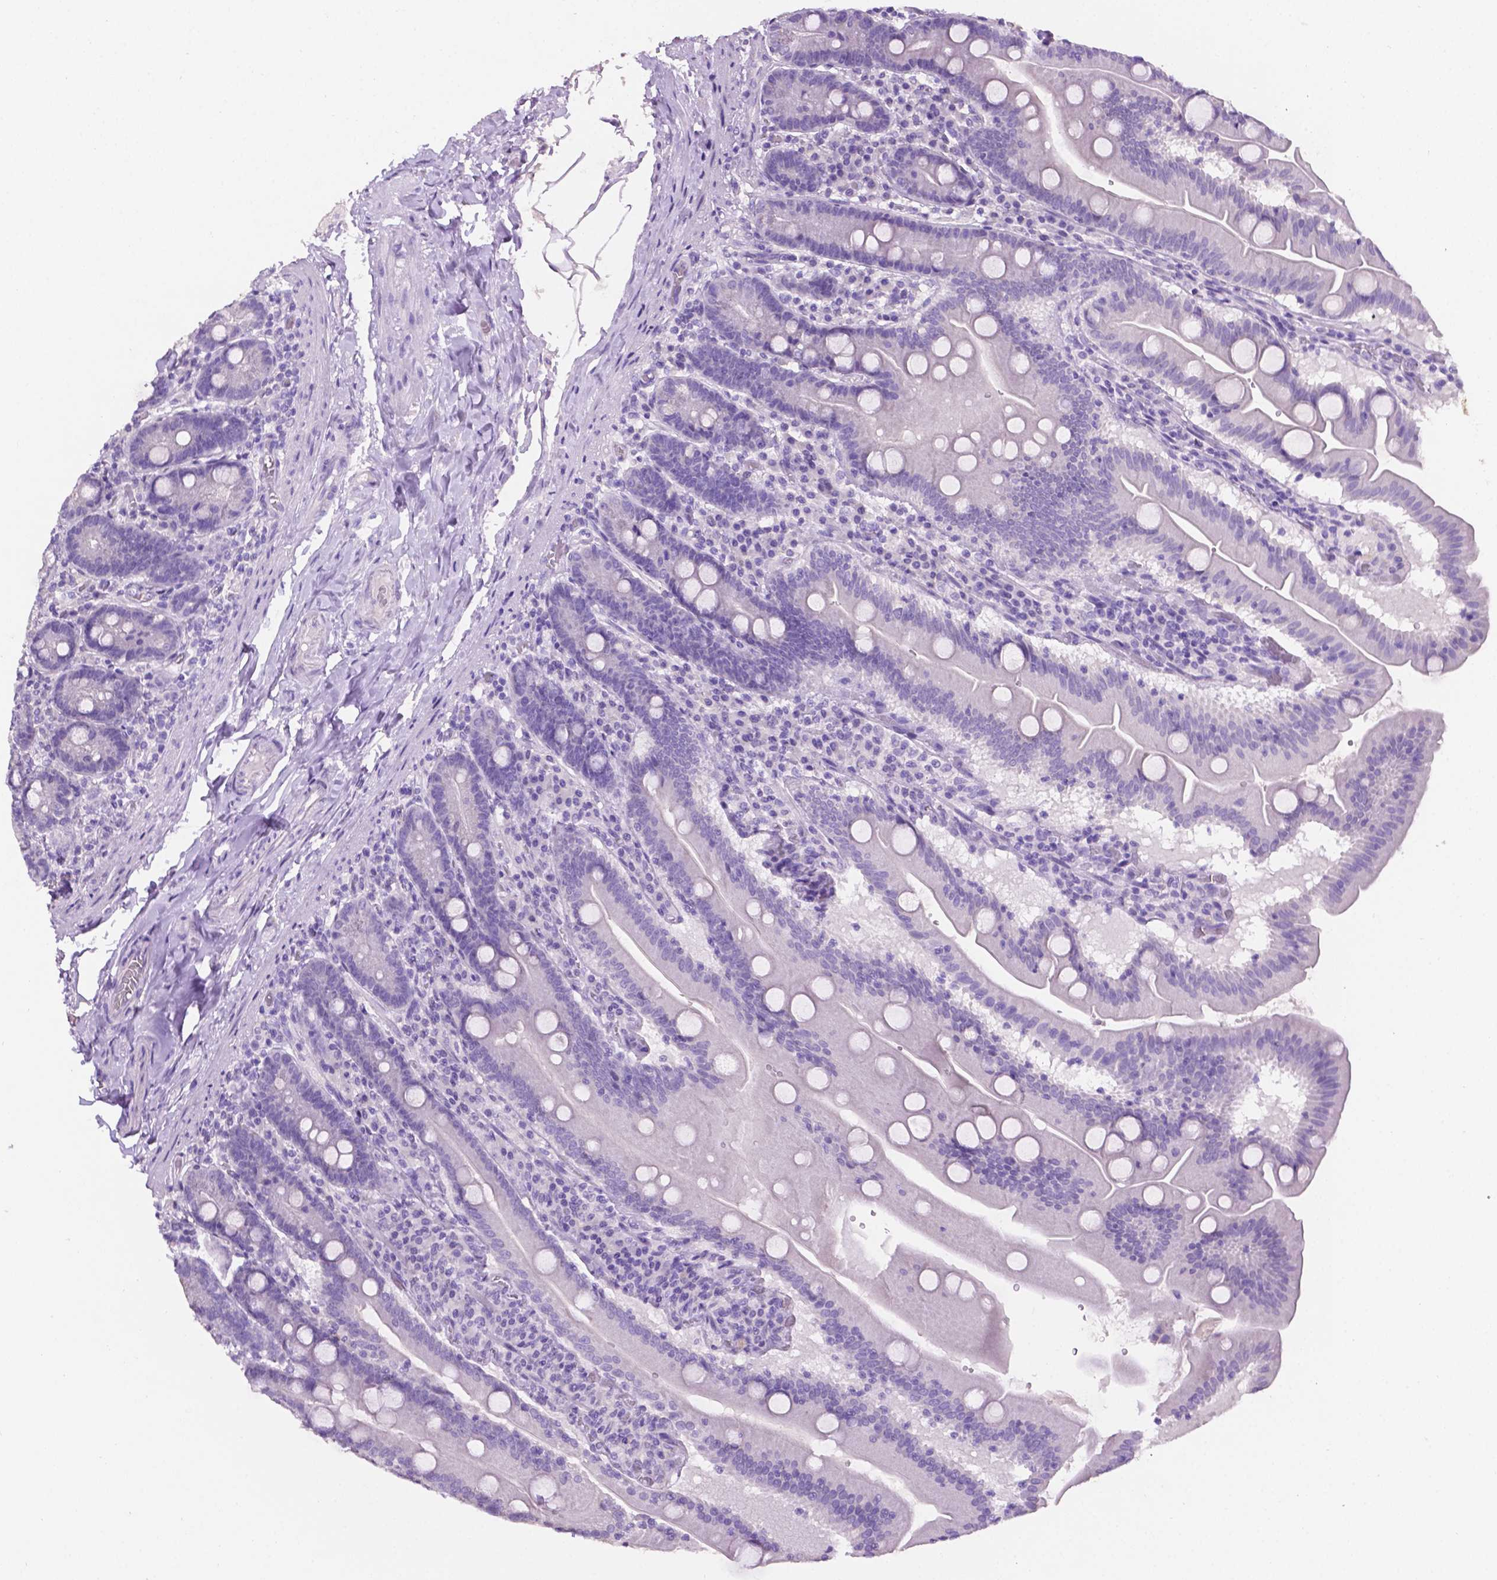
{"staining": {"intensity": "negative", "quantity": "none", "location": "none"}, "tissue": "small intestine", "cell_type": "Glandular cells", "image_type": "normal", "snomed": [{"axis": "morphology", "description": "Normal tissue, NOS"}, {"axis": "topography", "description": "Small intestine"}], "caption": "Immunohistochemistry (IHC) image of normal small intestine stained for a protein (brown), which reveals no positivity in glandular cells.", "gene": "TACSTD2", "patient": {"sex": "male", "age": 37}}